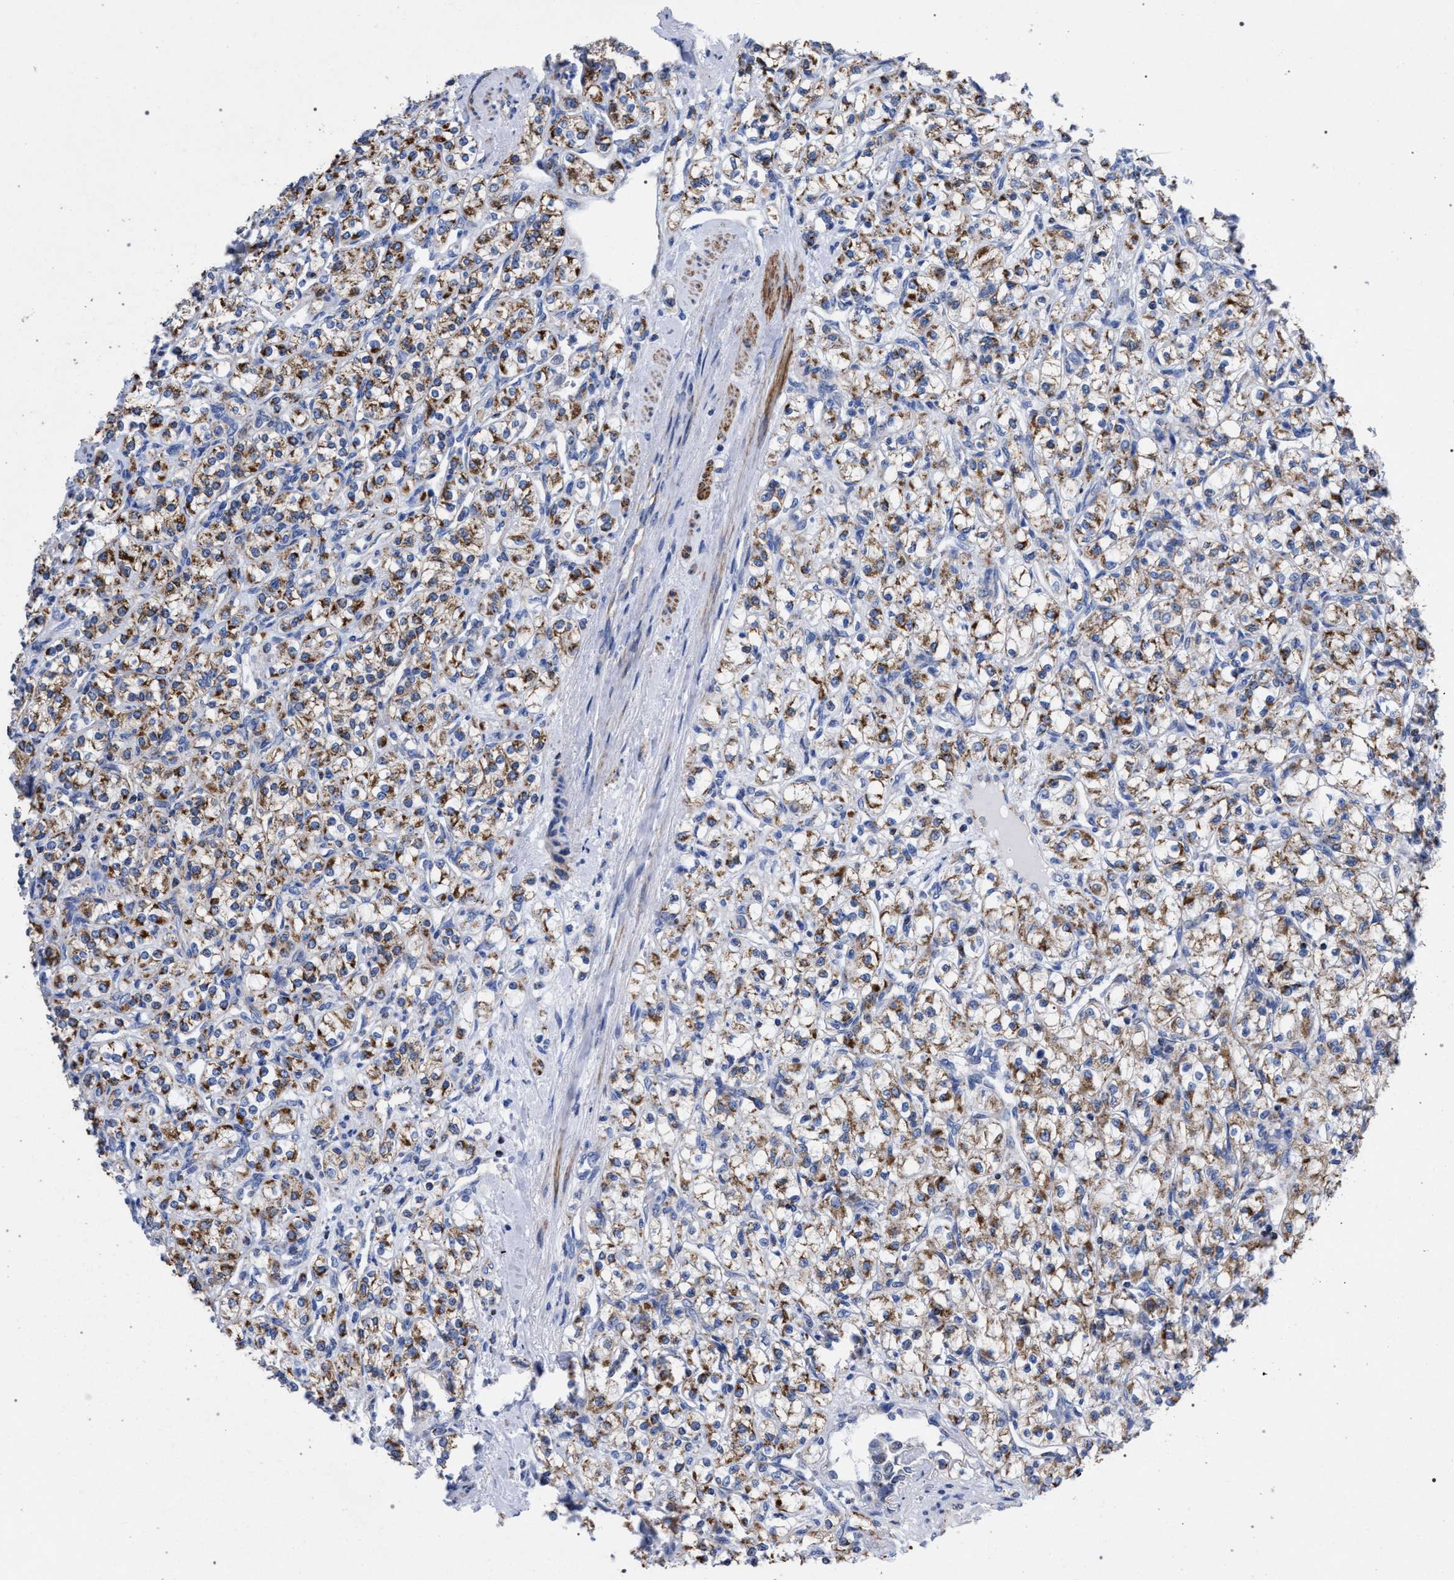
{"staining": {"intensity": "moderate", "quantity": ">75%", "location": "cytoplasmic/membranous"}, "tissue": "renal cancer", "cell_type": "Tumor cells", "image_type": "cancer", "snomed": [{"axis": "morphology", "description": "Adenocarcinoma, NOS"}, {"axis": "topography", "description": "Kidney"}], "caption": "This image displays renal adenocarcinoma stained with IHC to label a protein in brown. The cytoplasmic/membranous of tumor cells show moderate positivity for the protein. Nuclei are counter-stained blue.", "gene": "ACADS", "patient": {"sex": "male", "age": 77}}